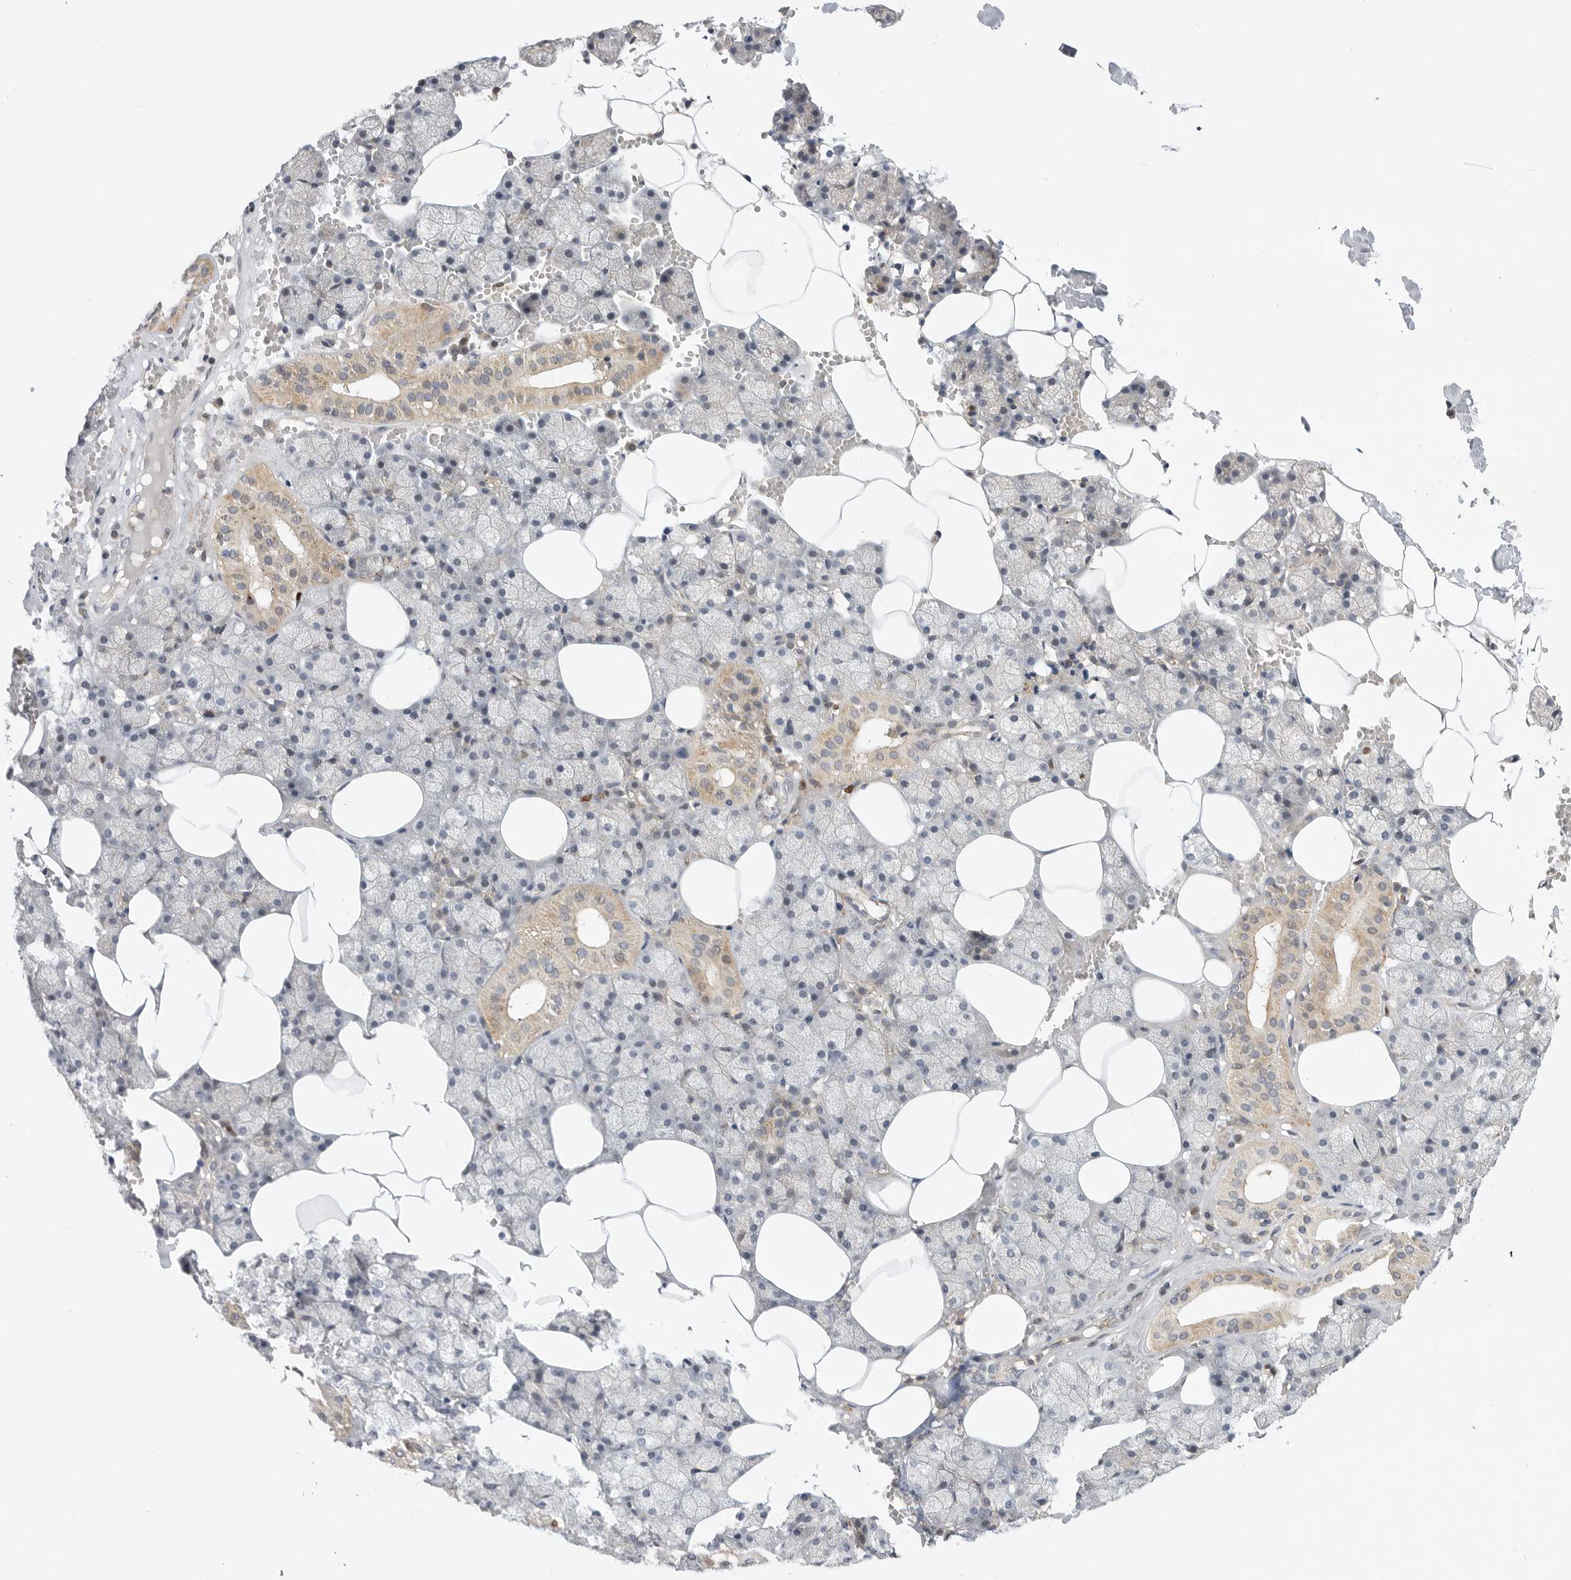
{"staining": {"intensity": "moderate", "quantity": "<25%", "location": "cytoplasmic/membranous"}, "tissue": "salivary gland", "cell_type": "Glandular cells", "image_type": "normal", "snomed": [{"axis": "morphology", "description": "Normal tissue, NOS"}, {"axis": "topography", "description": "Salivary gland"}], "caption": "High-magnification brightfield microscopy of normal salivary gland stained with DAB (3,3'-diaminobenzidine) (brown) and counterstained with hematoxylin (blue). glandular cells exhibit moderate cytoplasmic/membranous positivity is present in approximately<25% of cells.", "gene": "CSNK1G3", "patient": {"sex": "male", "age": 62}}